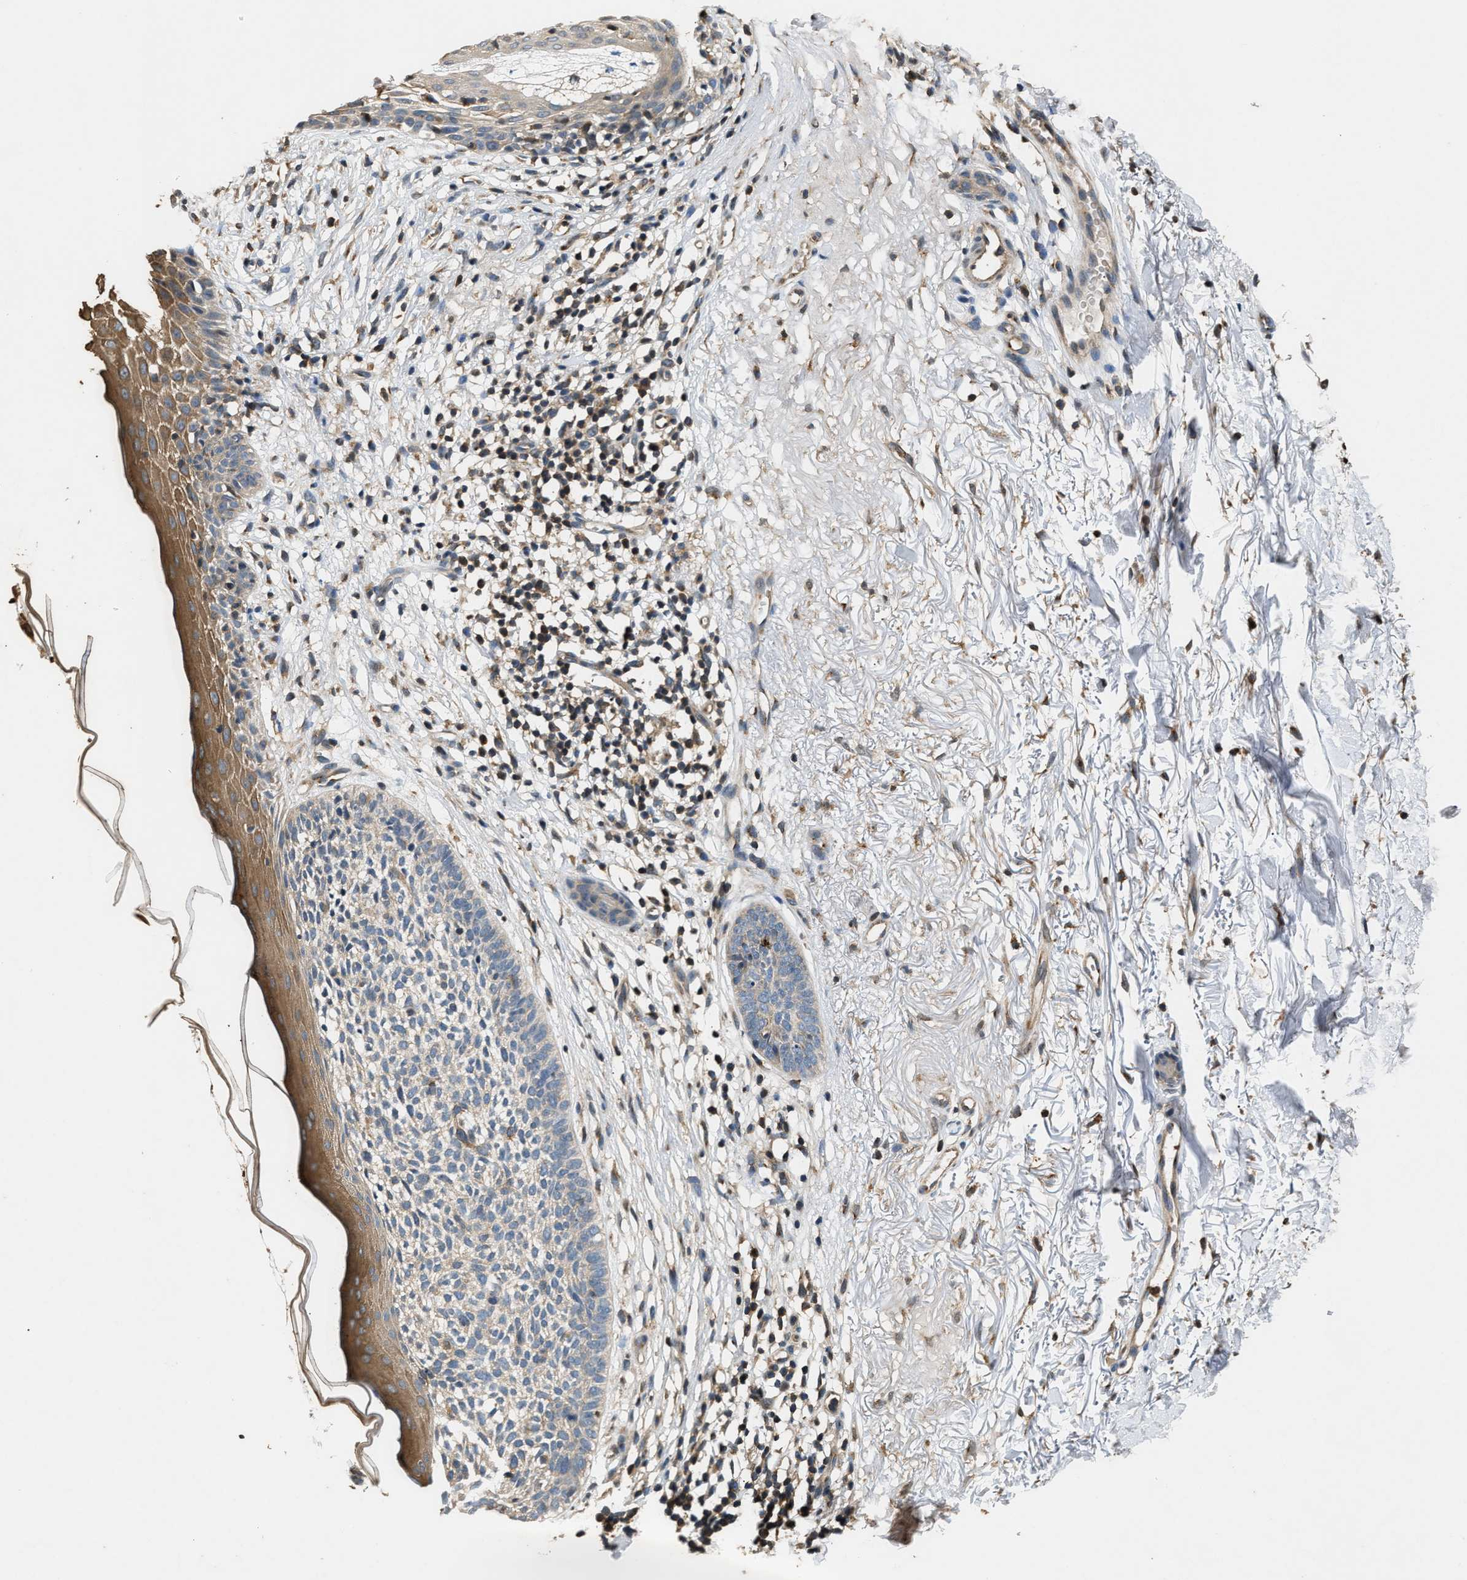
{"staining": {"intensity": "negative", "quantity": "none", "location": "none"}, "tissue": "skin cancer", "cell_type": "Tumor cells", "image_type": "cancer", "snomed": [{"axis": "morphology", "description": "Basal cell carcinoma"}, {"axis": "topography", "description": "Skin"}], "caption": "An IHC image of skin cancer is shown. There is no staining in tumor cells of skin cancer.", "gene": "CHUK", "patient": {"sex": "female", "age": 70}}